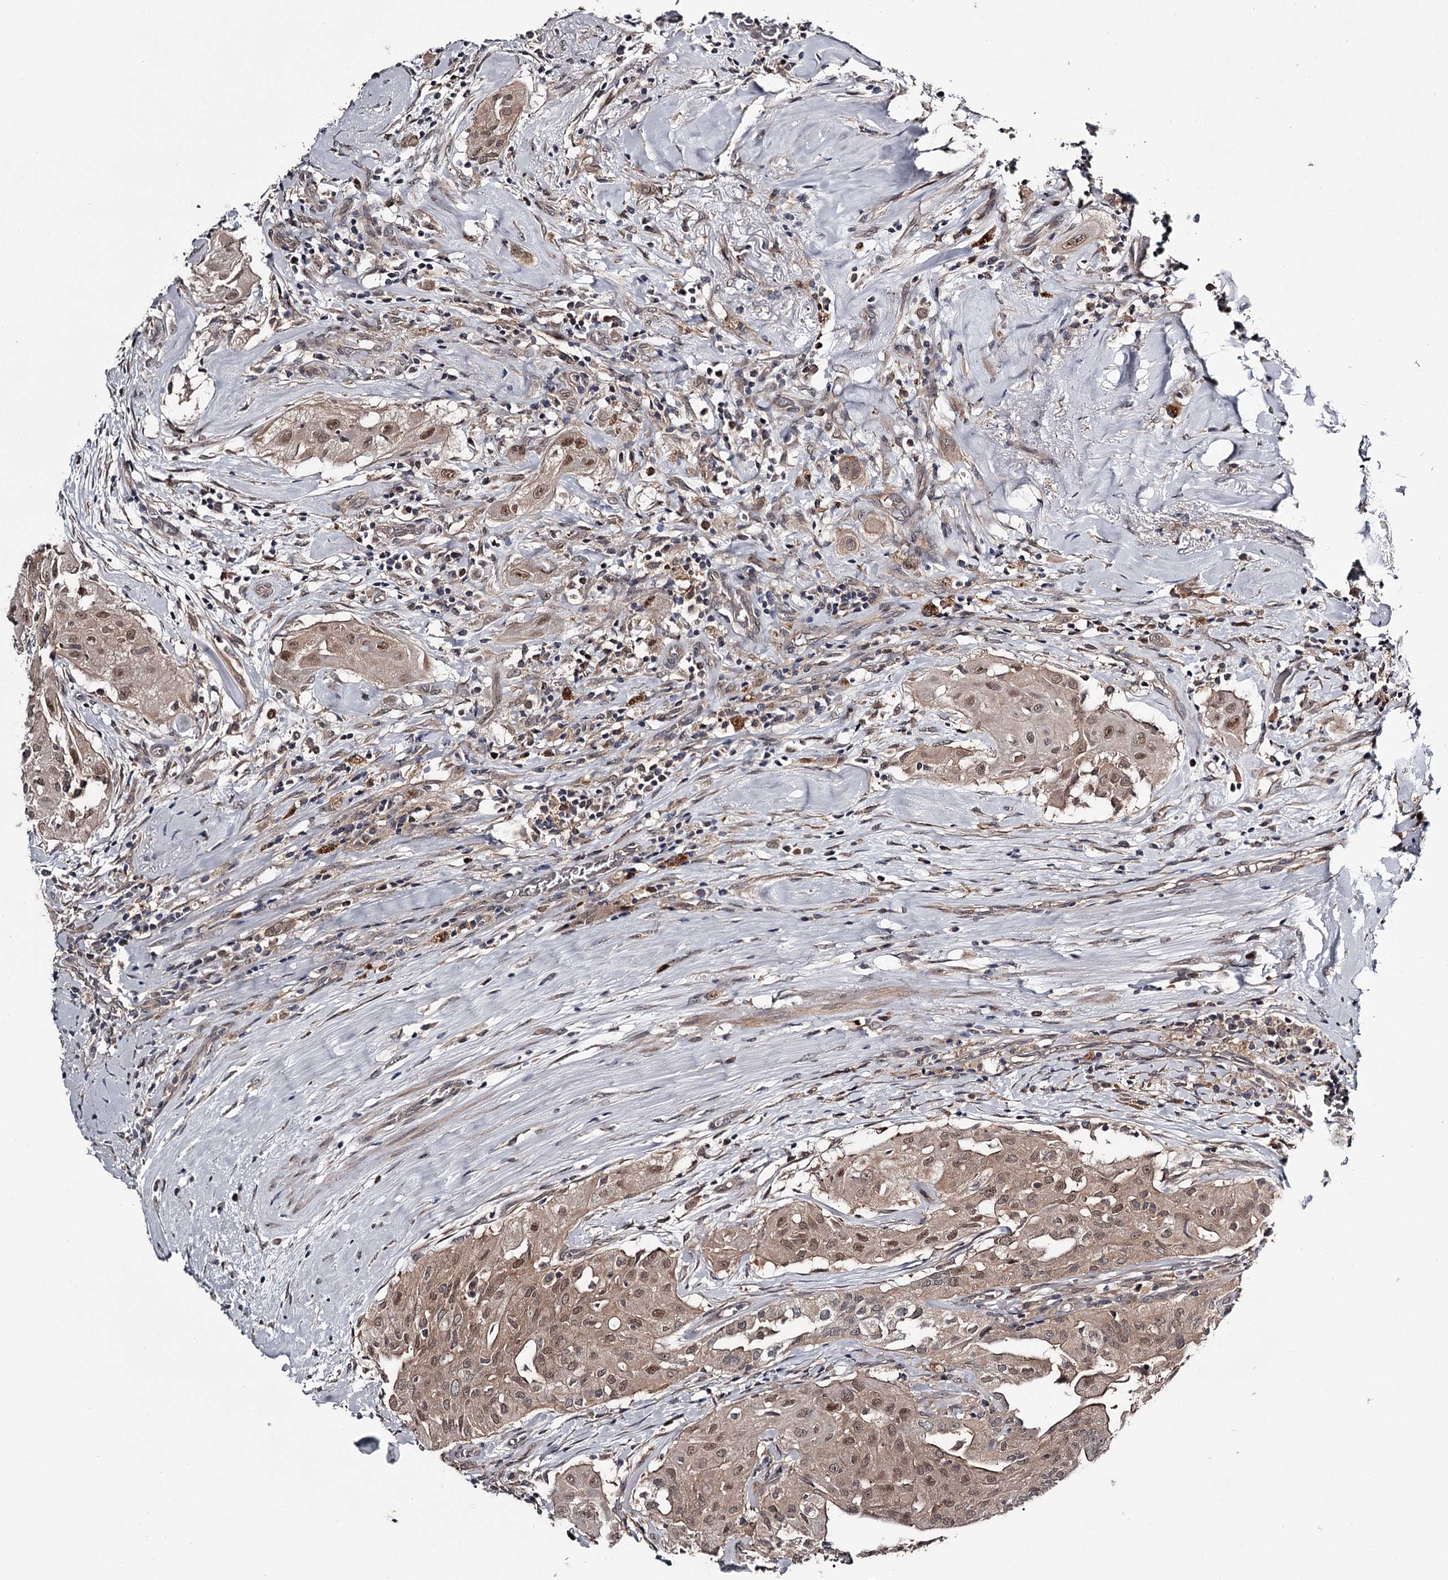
{"staining": {"intensity": "weak", "quantity": ">75%", "location": "cytoplasmic/membranous,nuclear"}, "tissue": "thyroid cancer", "cell_type": "Tumor cells", "image_type": "cancer", "snomed": [{"axis": "morphology", "description": "Papillary adenocarcinoma, NOS"}, {"axis": "topography", "description": "Thyroid gland"}], "caption": "There is low levels of weak cytoplasmic/membranous and nuclear positivity in tumor cells of papillary adenocarcinoma (thyroid), as demonstrated by immunohistochemical staining (brown color).", "gene": "DAO", "patient": {"sex": "female", "age": 59}}